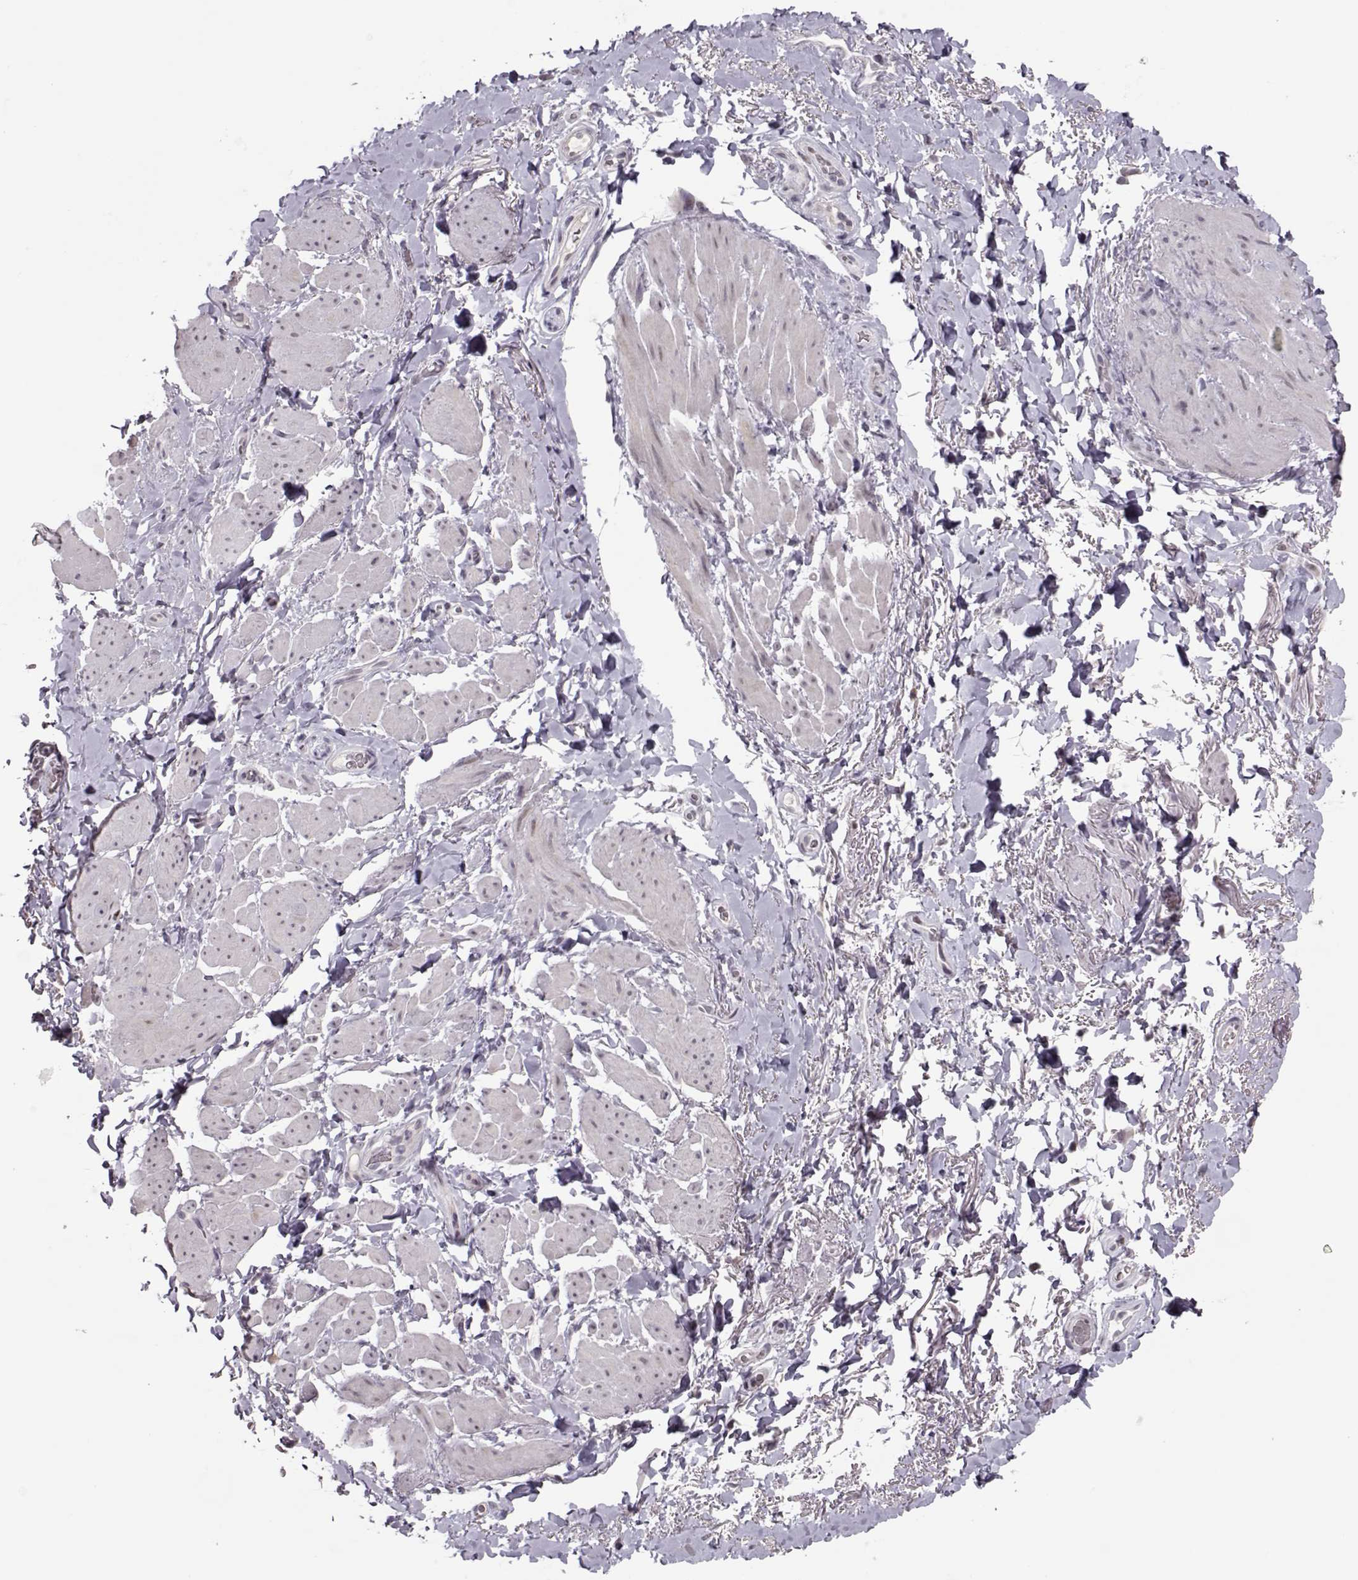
{"staining": {"intensity": "negative", "quantity": "none", "location": "none"}, "tissue": "adipose tissue", "cell_type": "Adipocytes", "image_type": "normal", "snomed": [{"axis": "morphology", "description": "Normal tissue, NOS"}, {"axis": "topography", "description": "Anal"}, {"axis": "topography", "description": "Peripheral nerve tissue"}], "caption": "Adipose tissue was stained to show a protein in brown. There is no significant staining in adipocytes. The staining was performed using DAB to visualize the protein expression in brown, while the nuclei were stained in blue with hematoxylin (Magnification: 20x).", "gene": "LIN28A", "patient": {"sex": "male", "age": 53}}